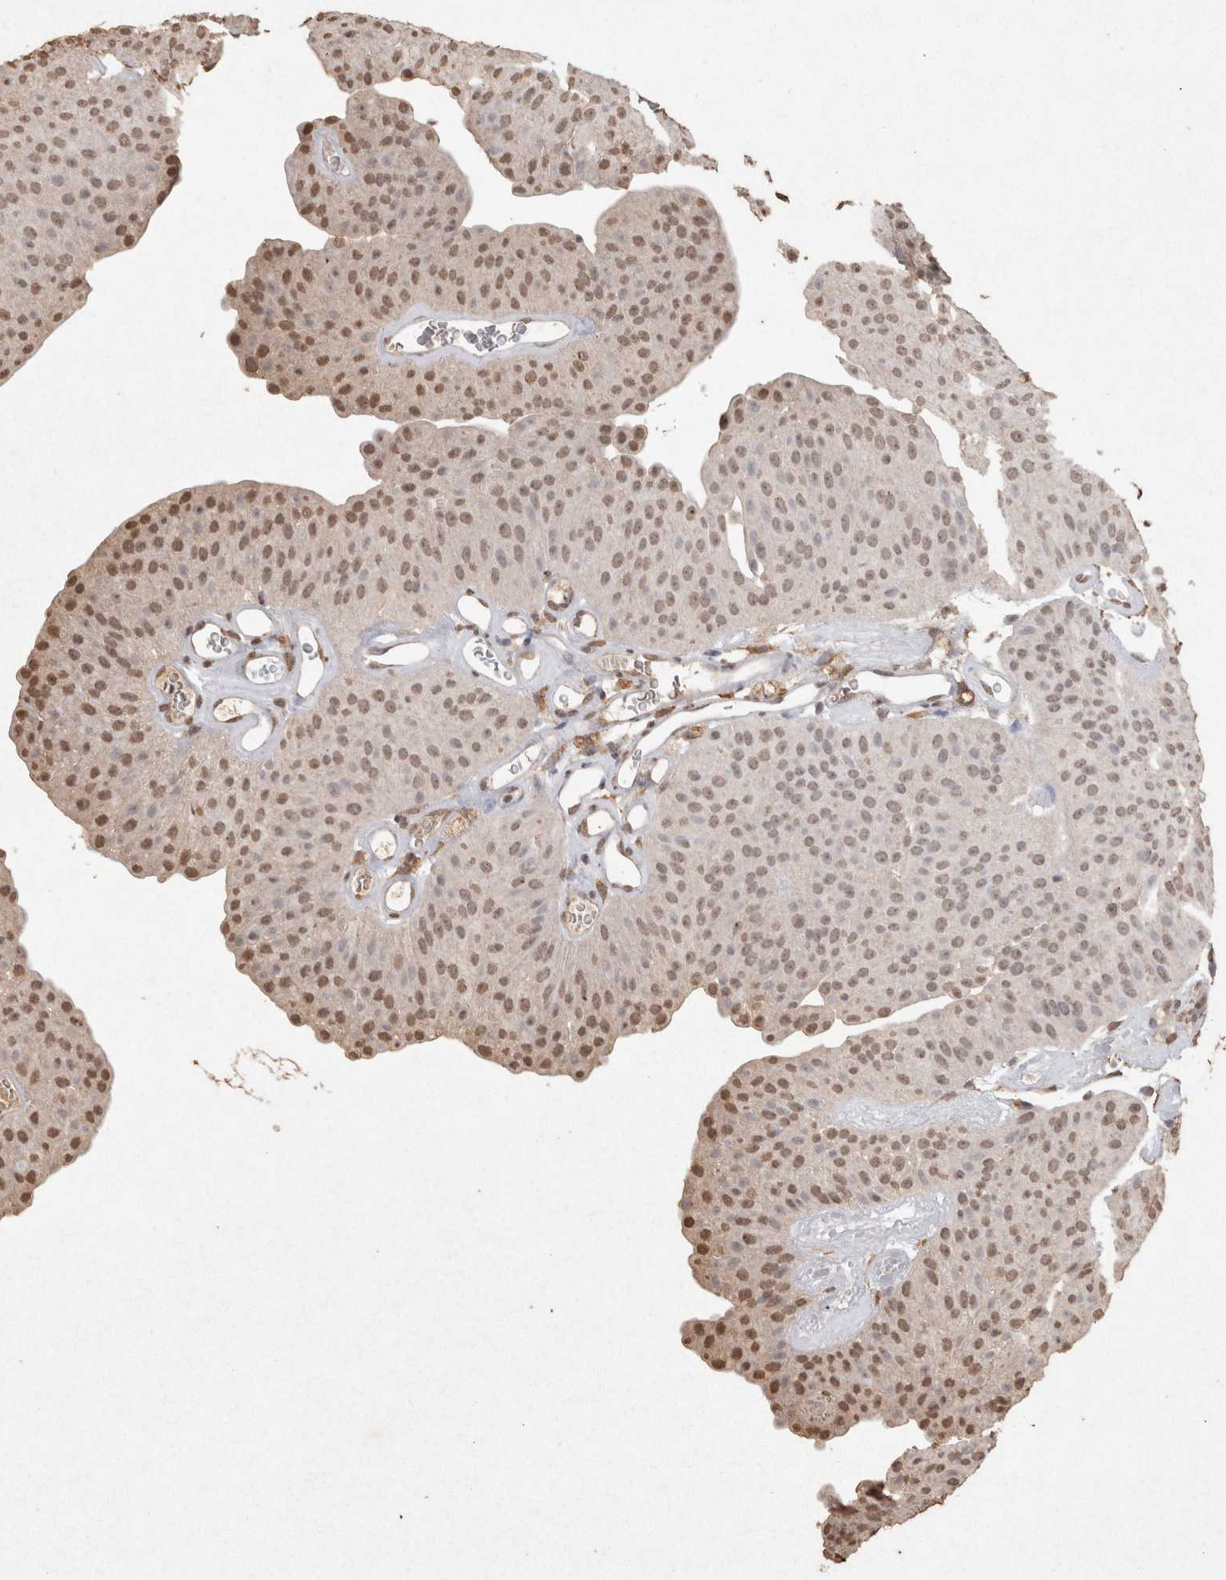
{"staining": {"intensity": "moderate", "quantity": ">75%", "location": "nuclear"}, "tissue": "urothelial cancer", "cell_type": "Tumor cells", "image_type": "cancer", "snomed": [{"axis": "morphology", "description": "Urothelial carcinoma, Low grade"}, {"axis": "topography", "description": "Urinary bladder"}], "caption": "Brown immunohistochemical staining in low-grade urothelial carcinoma shows moderate nuclear positivity in approximately >75% of tumor cells.", "gene": "MLX", "patient": {"sex": "female", "age": 60}}